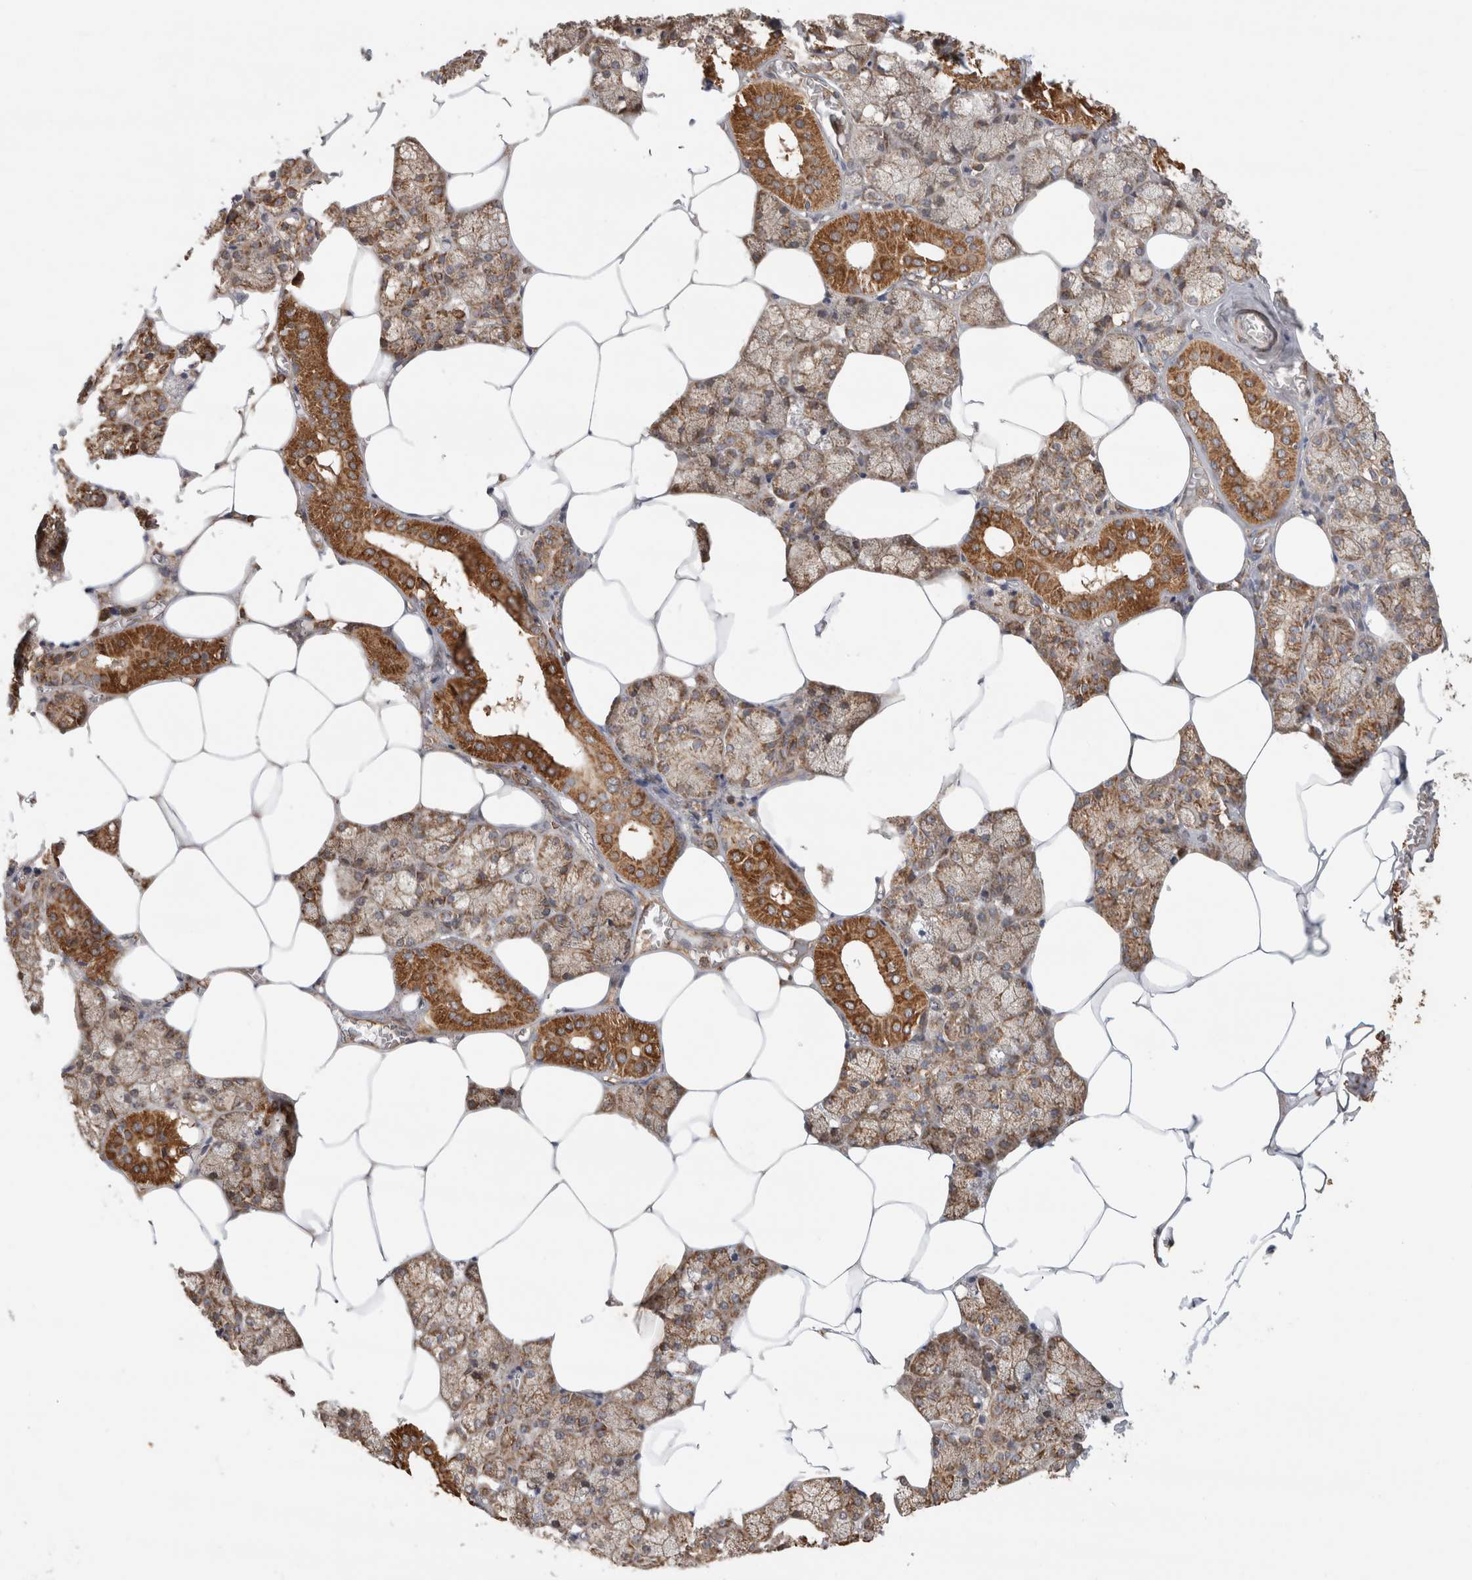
{"staining": {"intensity": "strong", "quantity": "<25%", "location": "cytoplasmic/membranous"}, "tissue": "salivary gland", "cell_type": "Glandular cells", "image_type": "normal", "snomed": [{"axis": "morphology", "description": "Normal tissue, NOS"}, {"axis": "topography", "description": "Salivary gland"}], "caption": "Protein staining exhibits strong cytoplasmic/membranous expression in about <25% of glandular cells in normal salivary gland. Nuclei are stained in blue.", "gene": "IMMP2L", "patient": {"sex": "male", "age": 62}}